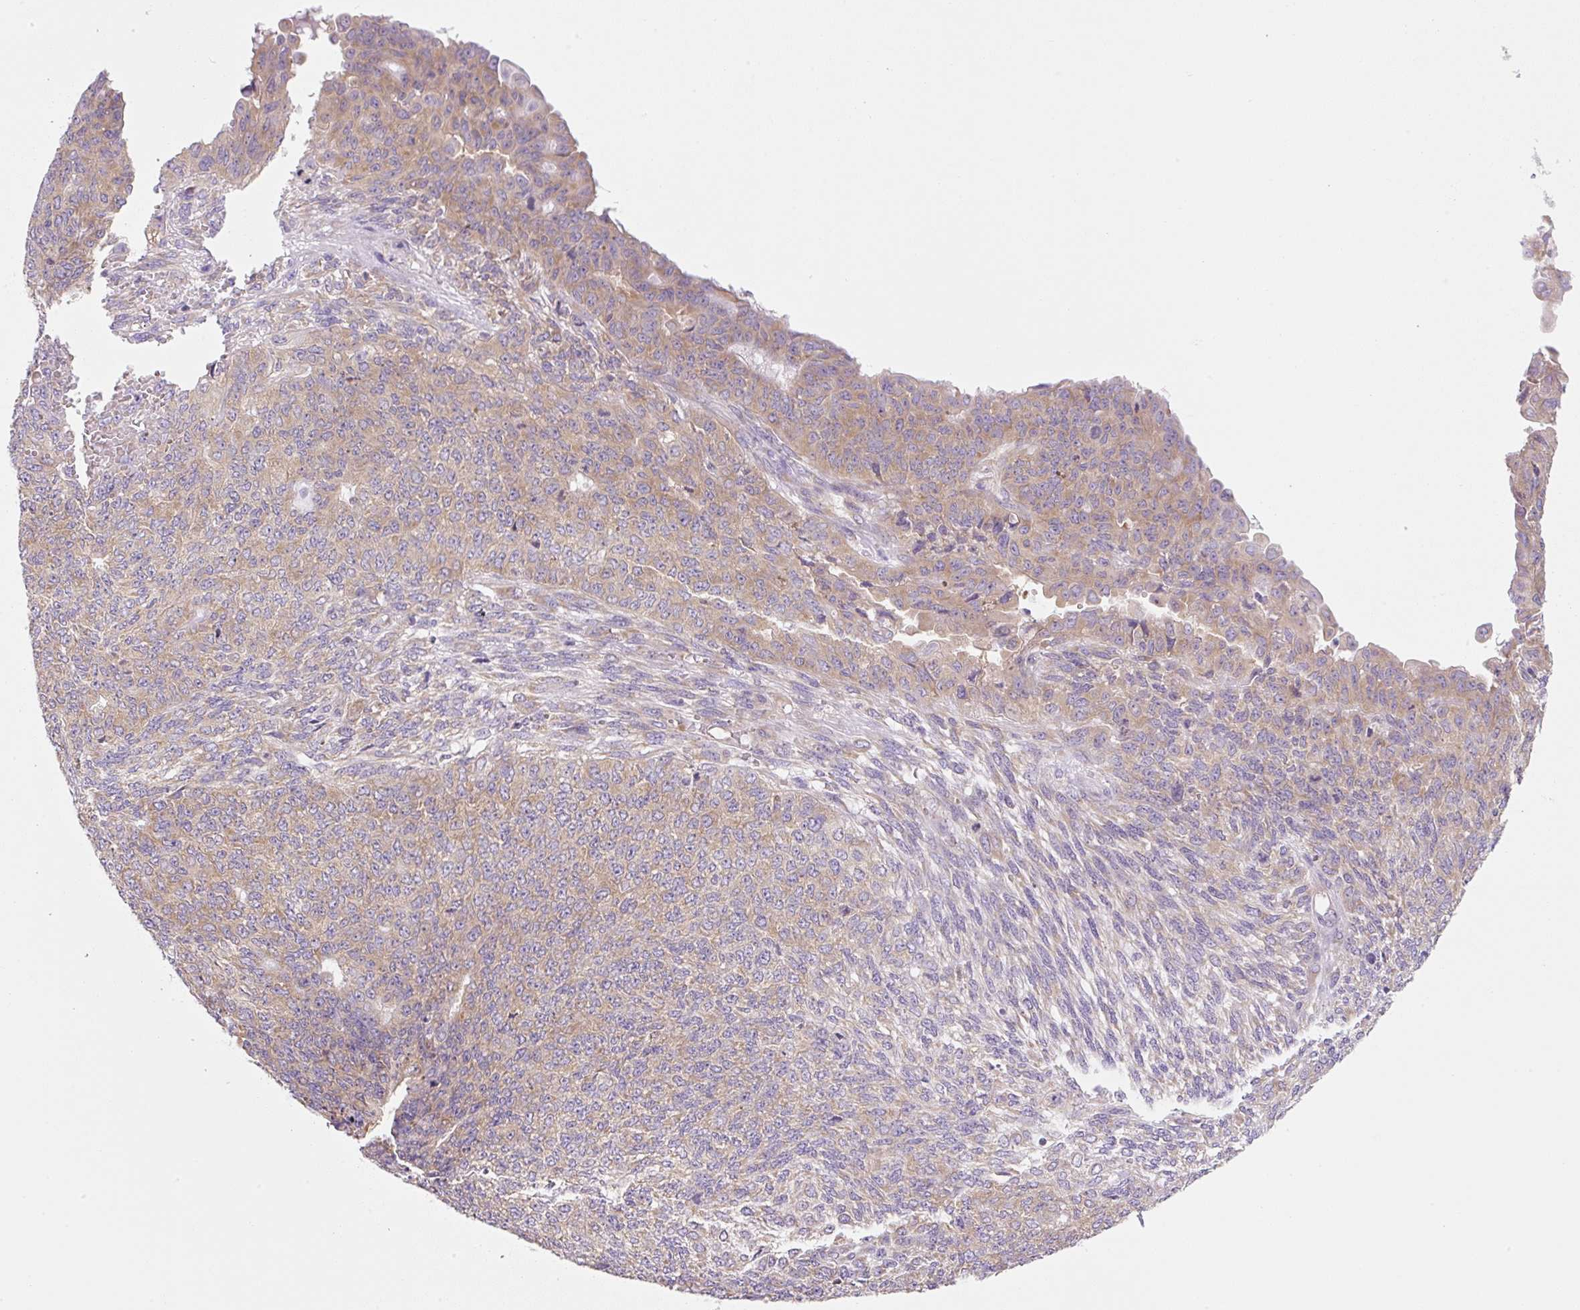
{"staining": {"intensity": "weak", "quantity": ">75%", "location": "cytoplasmic/membranous"}, "tissue": "endometrial cancer", "cell_type": "Tumor cells", "image_type": "cancer", "snomed": [{"axis": "morphology", "description": "Adenocarcinoma, NOS"}, {"axis": "topography", "description": "Endometrium"}], "caption": "Protein expression analysis of endometrial cancer demonstrates weak cytoplasmic/membranous expression in about >75% of tumor cells. (Brightfield microscopy of DAB IHC at high magnification).", "gene": "RPL18A", "patient": {"sex": "female", "age": 32}}